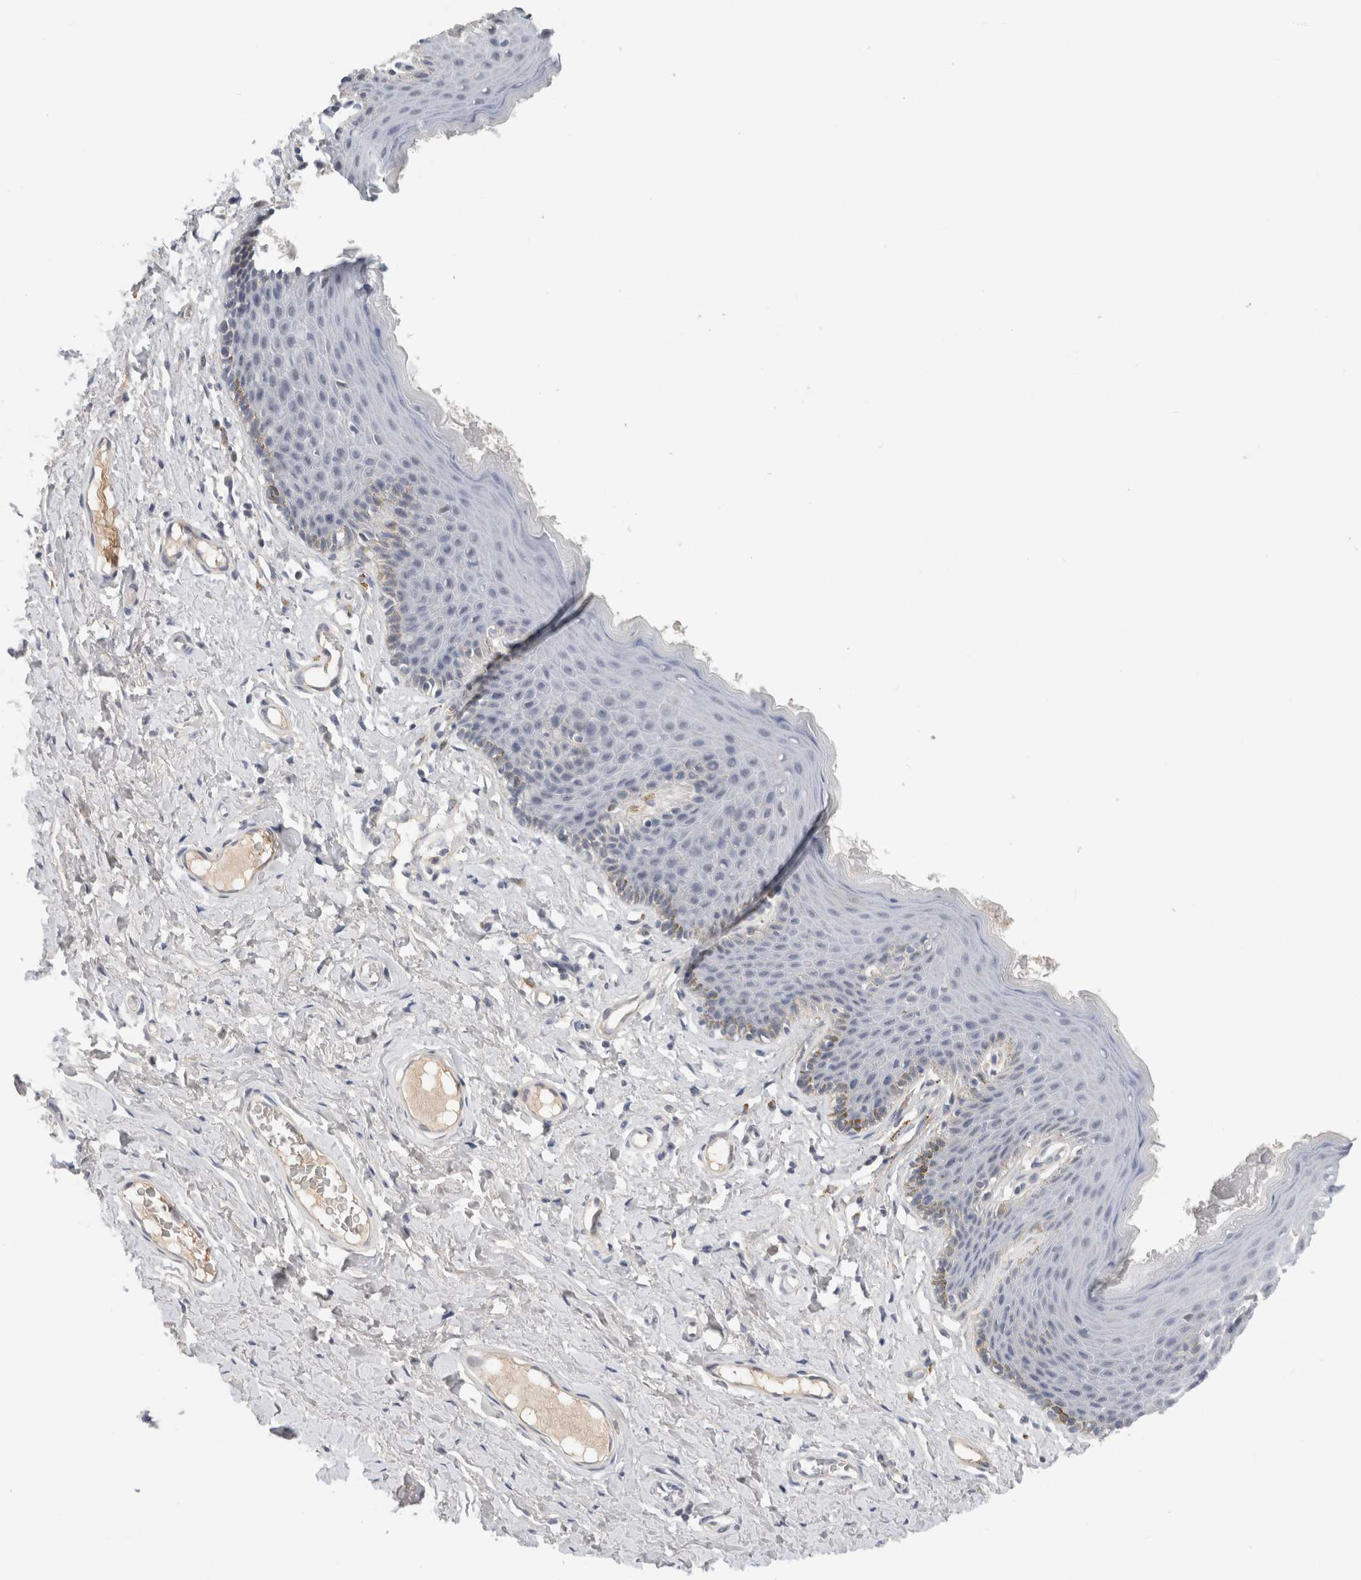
{"staining": {"intensity": "weak", "quantity": "<25%", "location": "cytoplasmic/membranous"}, "tissue": "skin", "cell_type": "Epidermal cells", "image_type": "normal", "snomed": [{"axis": "morphology", "description": "Normal tissue, NOS"}, {"axis": "topography", "description": "Vulva"}], "caption": "IHC micrograph of benign human skin stained for a protein (brown), which demonstrates no expression in epidermal cells.", "gene": "HCN3", "patient": {"sex": "female", "age": 66}}